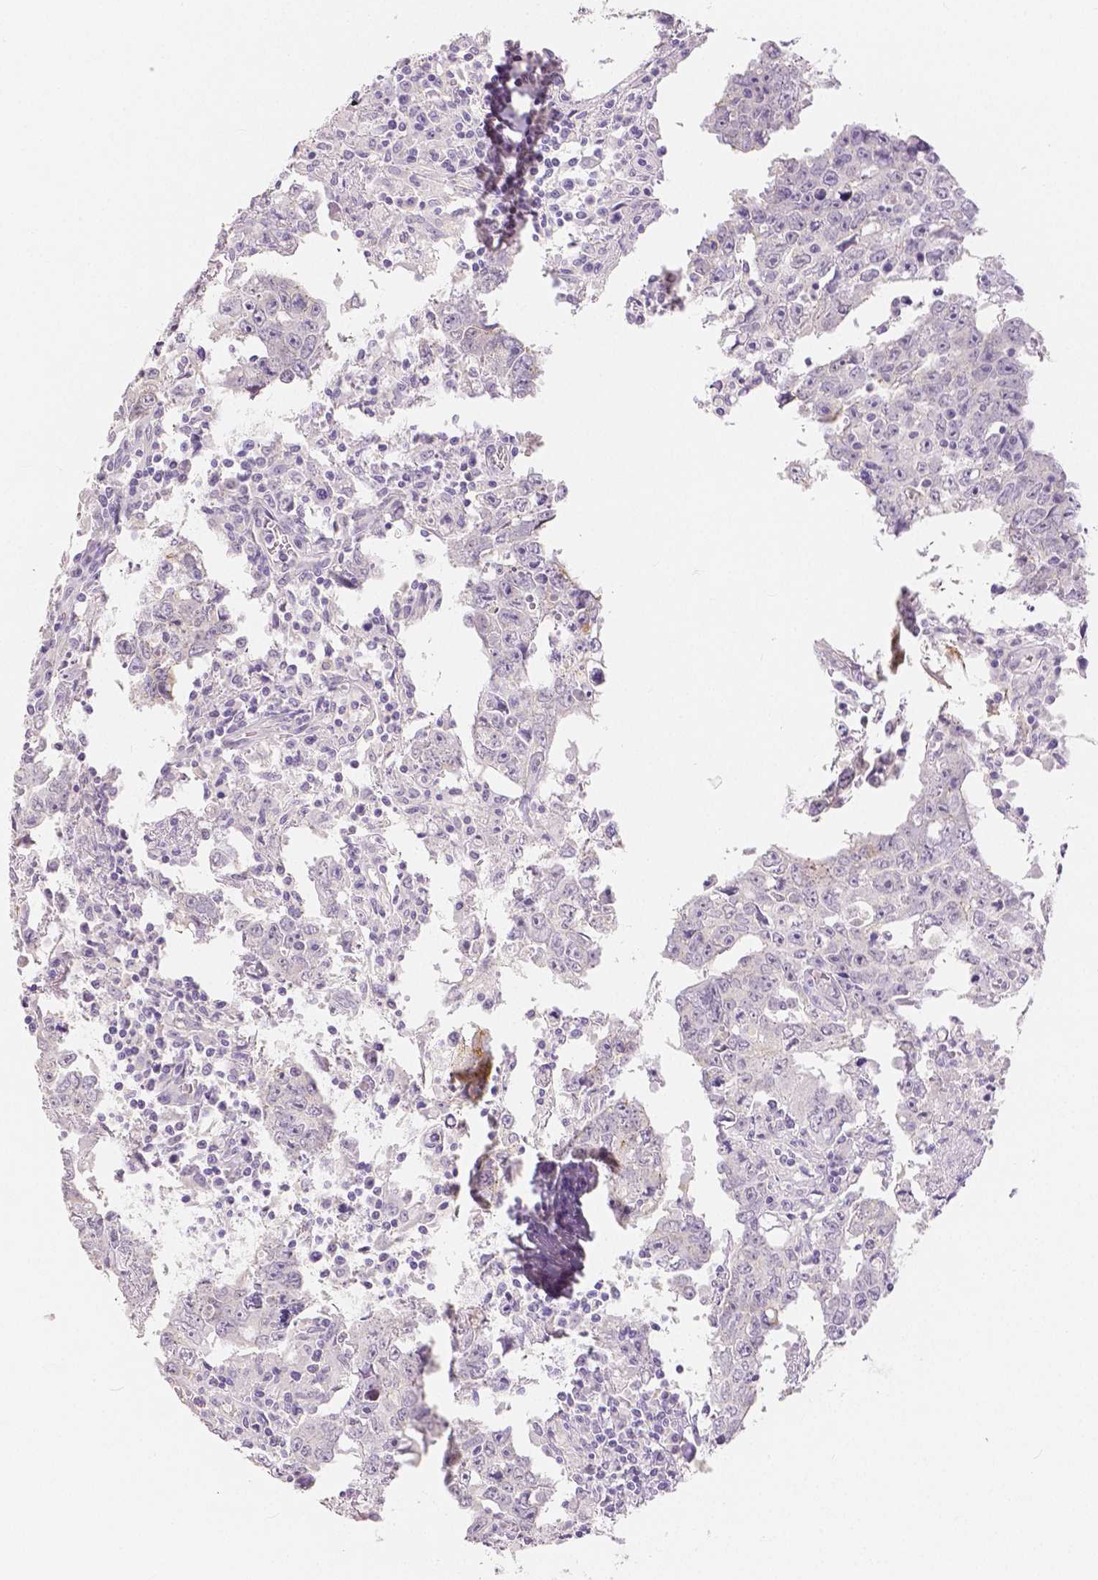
{"staining": {"intensity": "negative", "quantity": "none", "location": "none"}, "tissue": "testis cancer", "cell_type": "Tumor cells", "image_type": "cancer", "snomed": [{"axis": "morphology", "description": "Carcinoma, Embryonal, NOS"}, {"axis": "topography", "description": "Testis"}], "caption": "DAB (3,3'-diaminobenzidine) immunohistochemical staining of human testis embryonal carcinoma exhibits no significant expression in tumor cells.", "gene": "OCLN", "patient": {"sex": "male", "age": 22}}